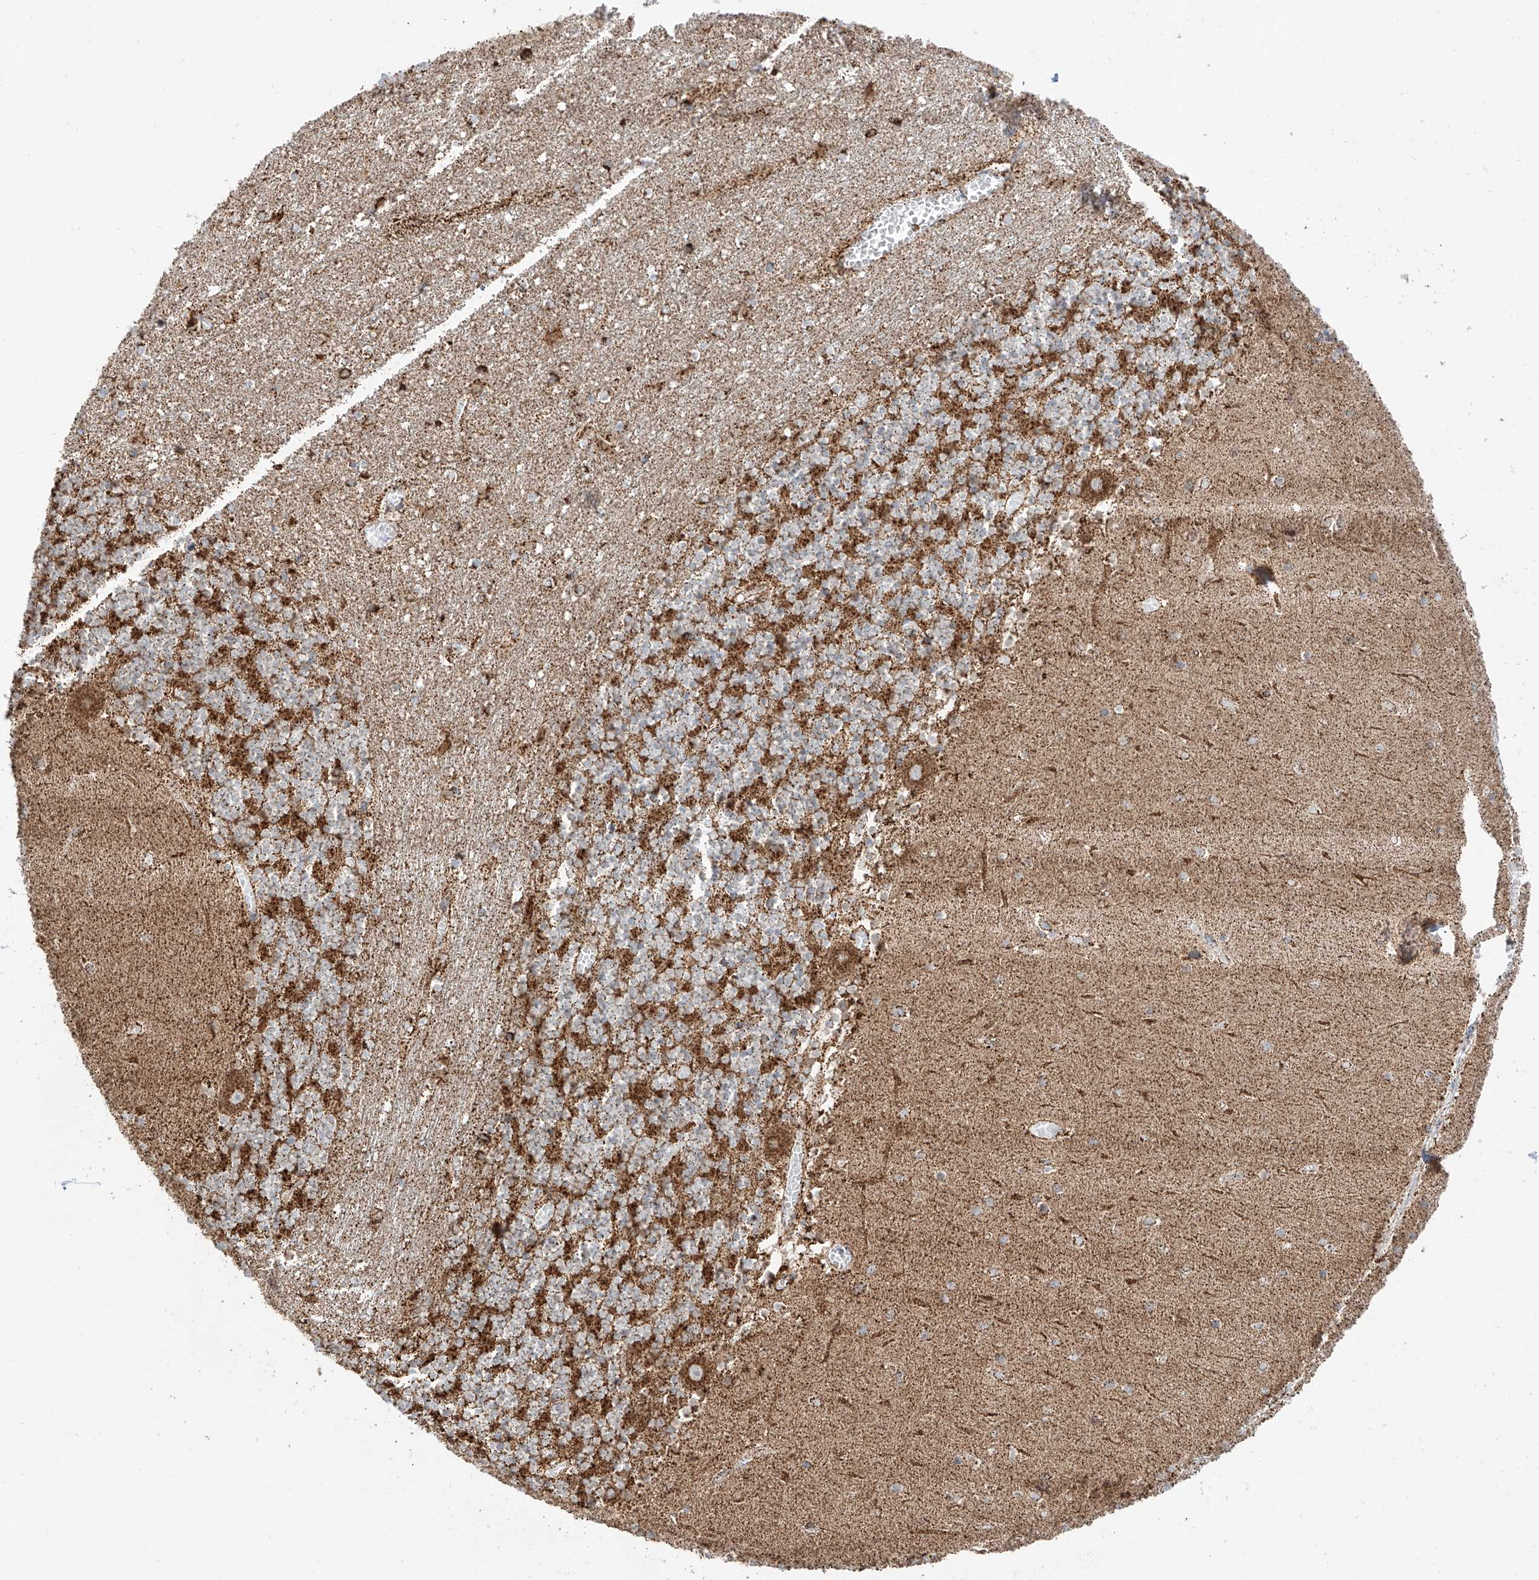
{"staining": {"intensity": "strong", "quantity": ">75%", "location": "cytoplasmic/membranous"}, "tissue": "cerebellum", "cell_type": "Cells in granular layer", "image_type": "normal", "snomed": [{"axis": "morphology", "description": "Normal tissue, NOS"}, {"axis": "topography", "description": "Cerebellum"}], "caption": "Cerebellum stained with DAB immunohistochemistry (IHC) reveals high levels of strong cytoplasmic/membranous staining in about >75% of cells in granular layer. The protein of interest is shown in brown color, while the nuclei are stained blue.", "gene": "TTC27", "patient": {"sex": "female", "age": 28}}